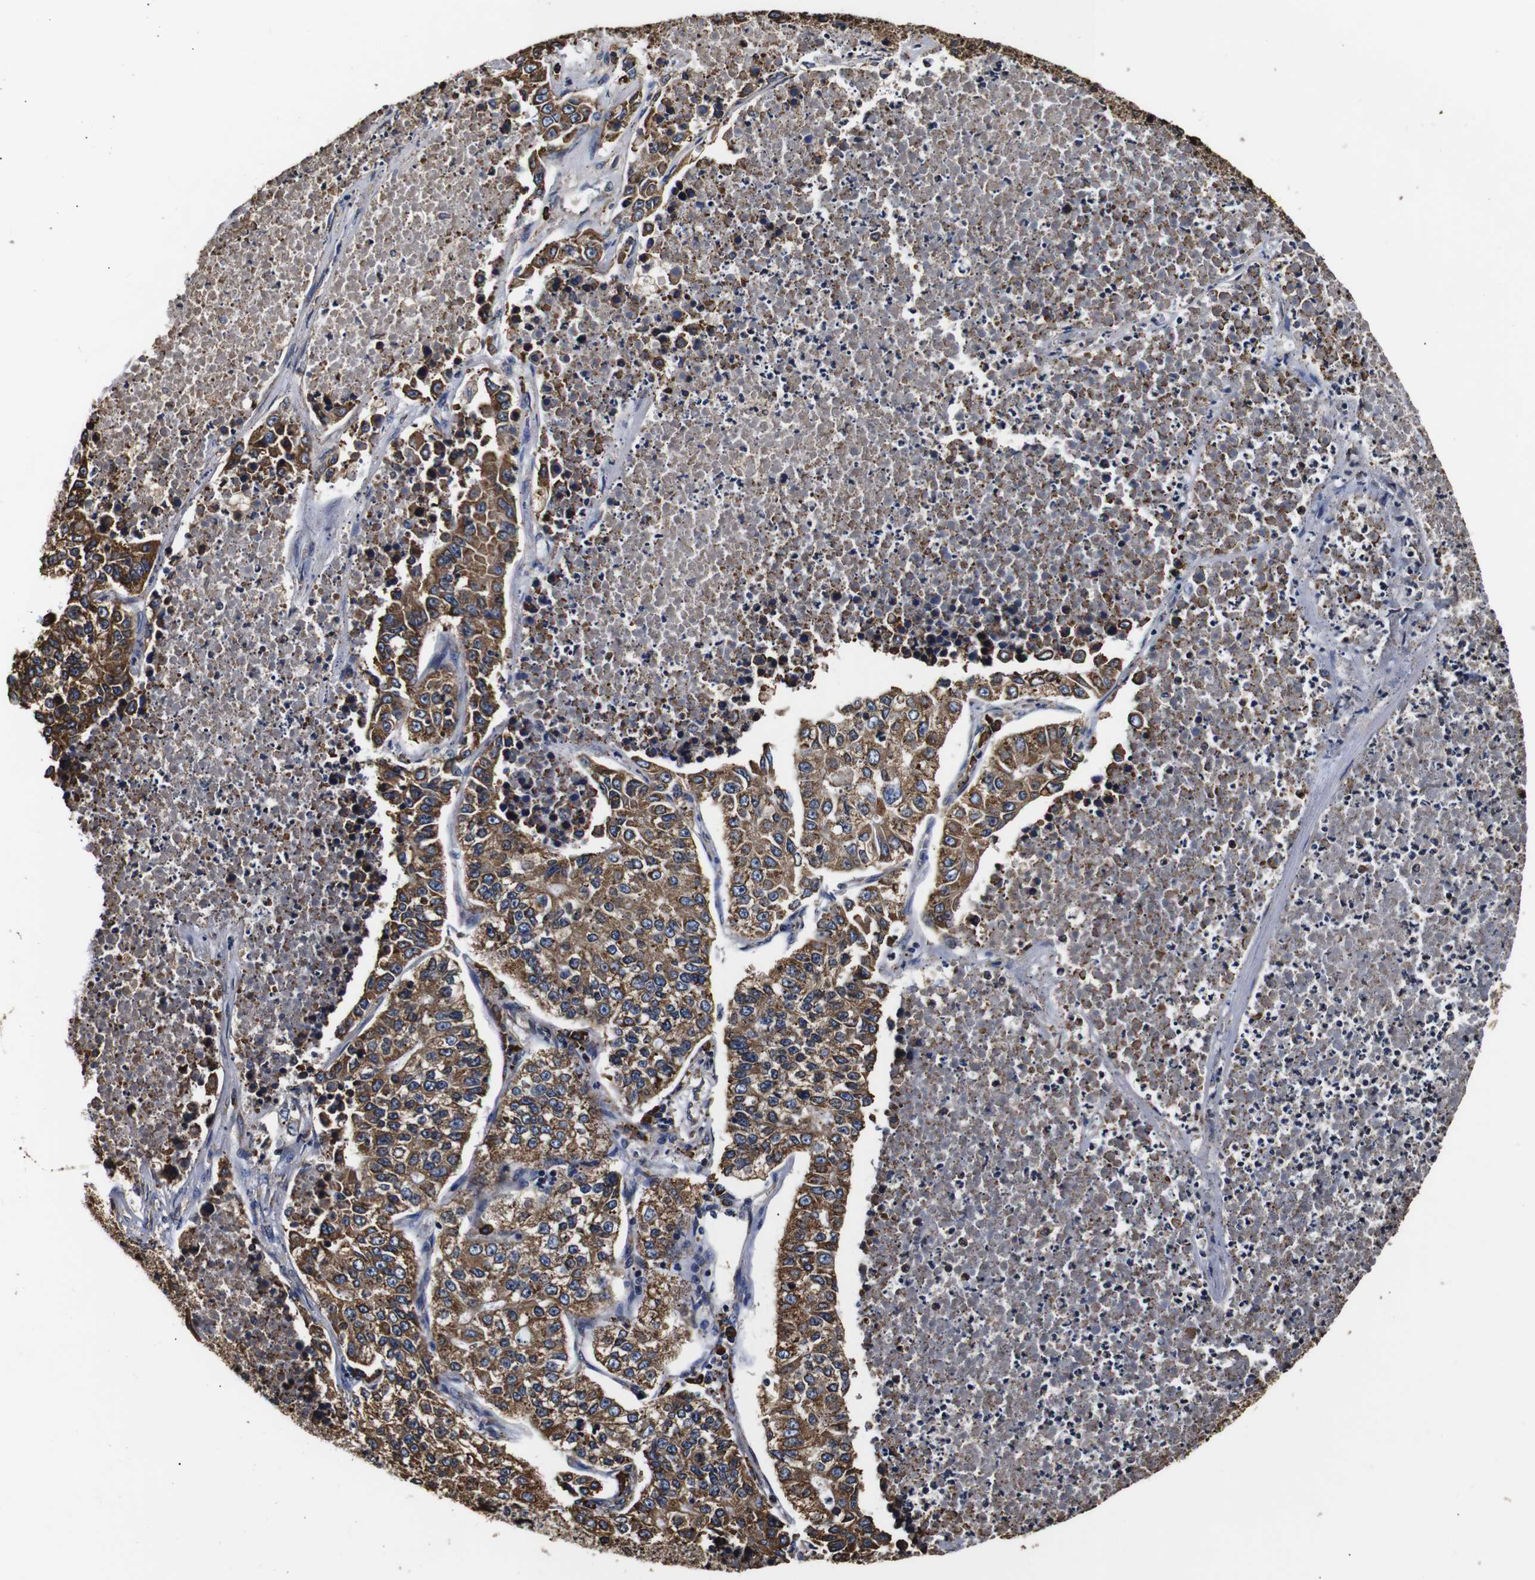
{"staining": {"intensity": "moderate", "quantity": ">75%", "location": "cytoplasmic/membranous"}, "tissue": "lung cancer", "cell_type": "Tumor cells", "image_type": "cancer", "snomed": [{"axis": "morphology", "description": "Adenocarcinoma, NOS"}, {"axis": "topography", "description": "Lung"}], "caption": "DAB (3,3'-diaminobenzidine) immunohistochemical staining of human lung cancer shows moderate cytoplasmic/membranous protein staining in about >75% of tumor cells.", "gene": "HHIP", "patient": {"sex": "male", "age": 49}}